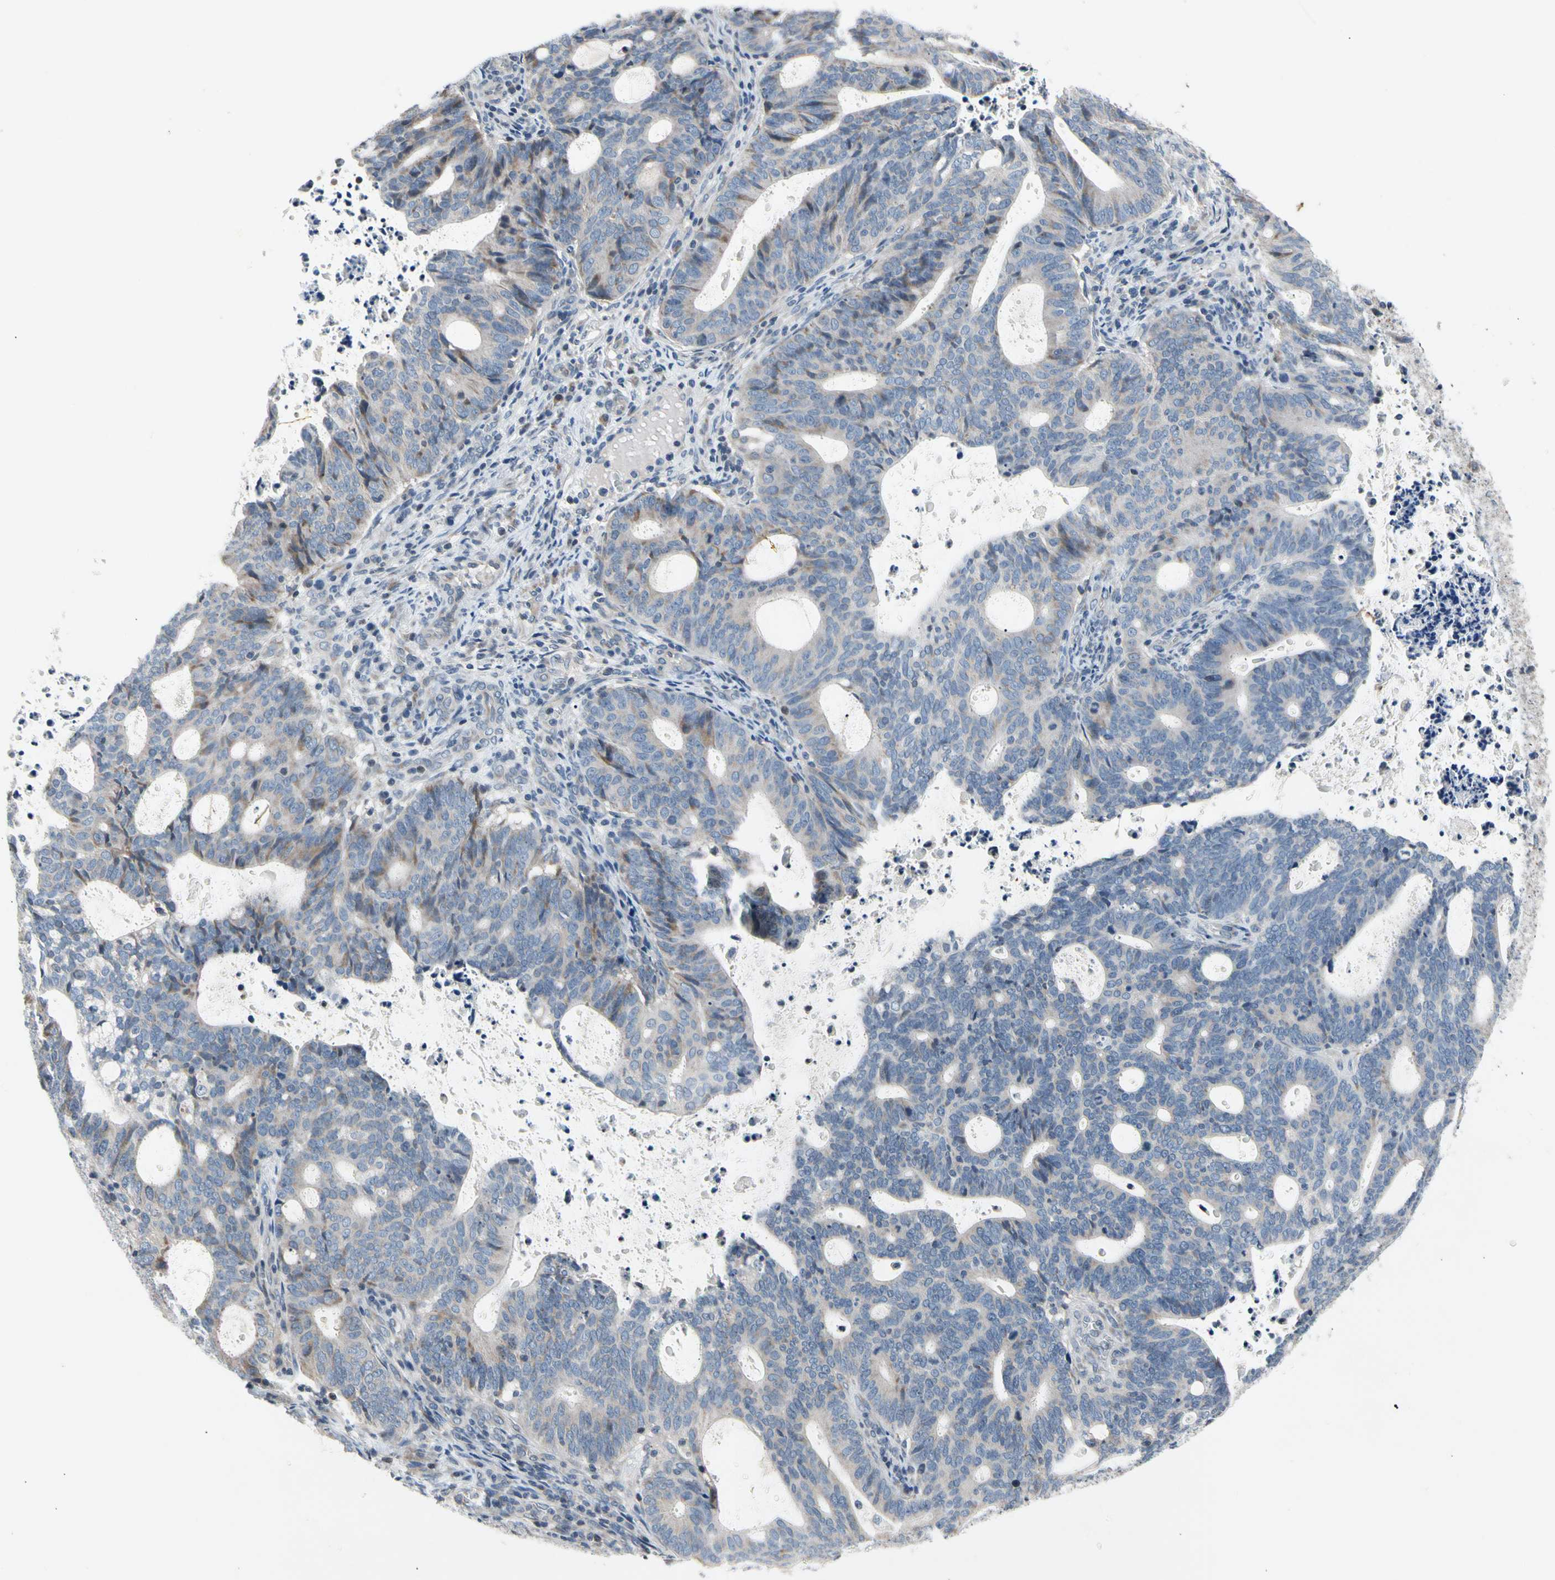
{"staining": {"intensity": "negative", "quantity": "none", "location": "none"}, "tissue": "endometrial cancer", "cell_type": "Tumor cells", "image_type": "cancer", "snomed": [{"axis": "morphology", "description": "Adenocarcinoma, NOS"}, {"axis": "topography", "description": "Uterus"}], "caption": "Endometrial cancer (adenocarcinoma) stained for a protein using IHC demonstrates no staining tumor cells.", "gene": "SOX30", "patient": {"sex": "female", "age": 83}}